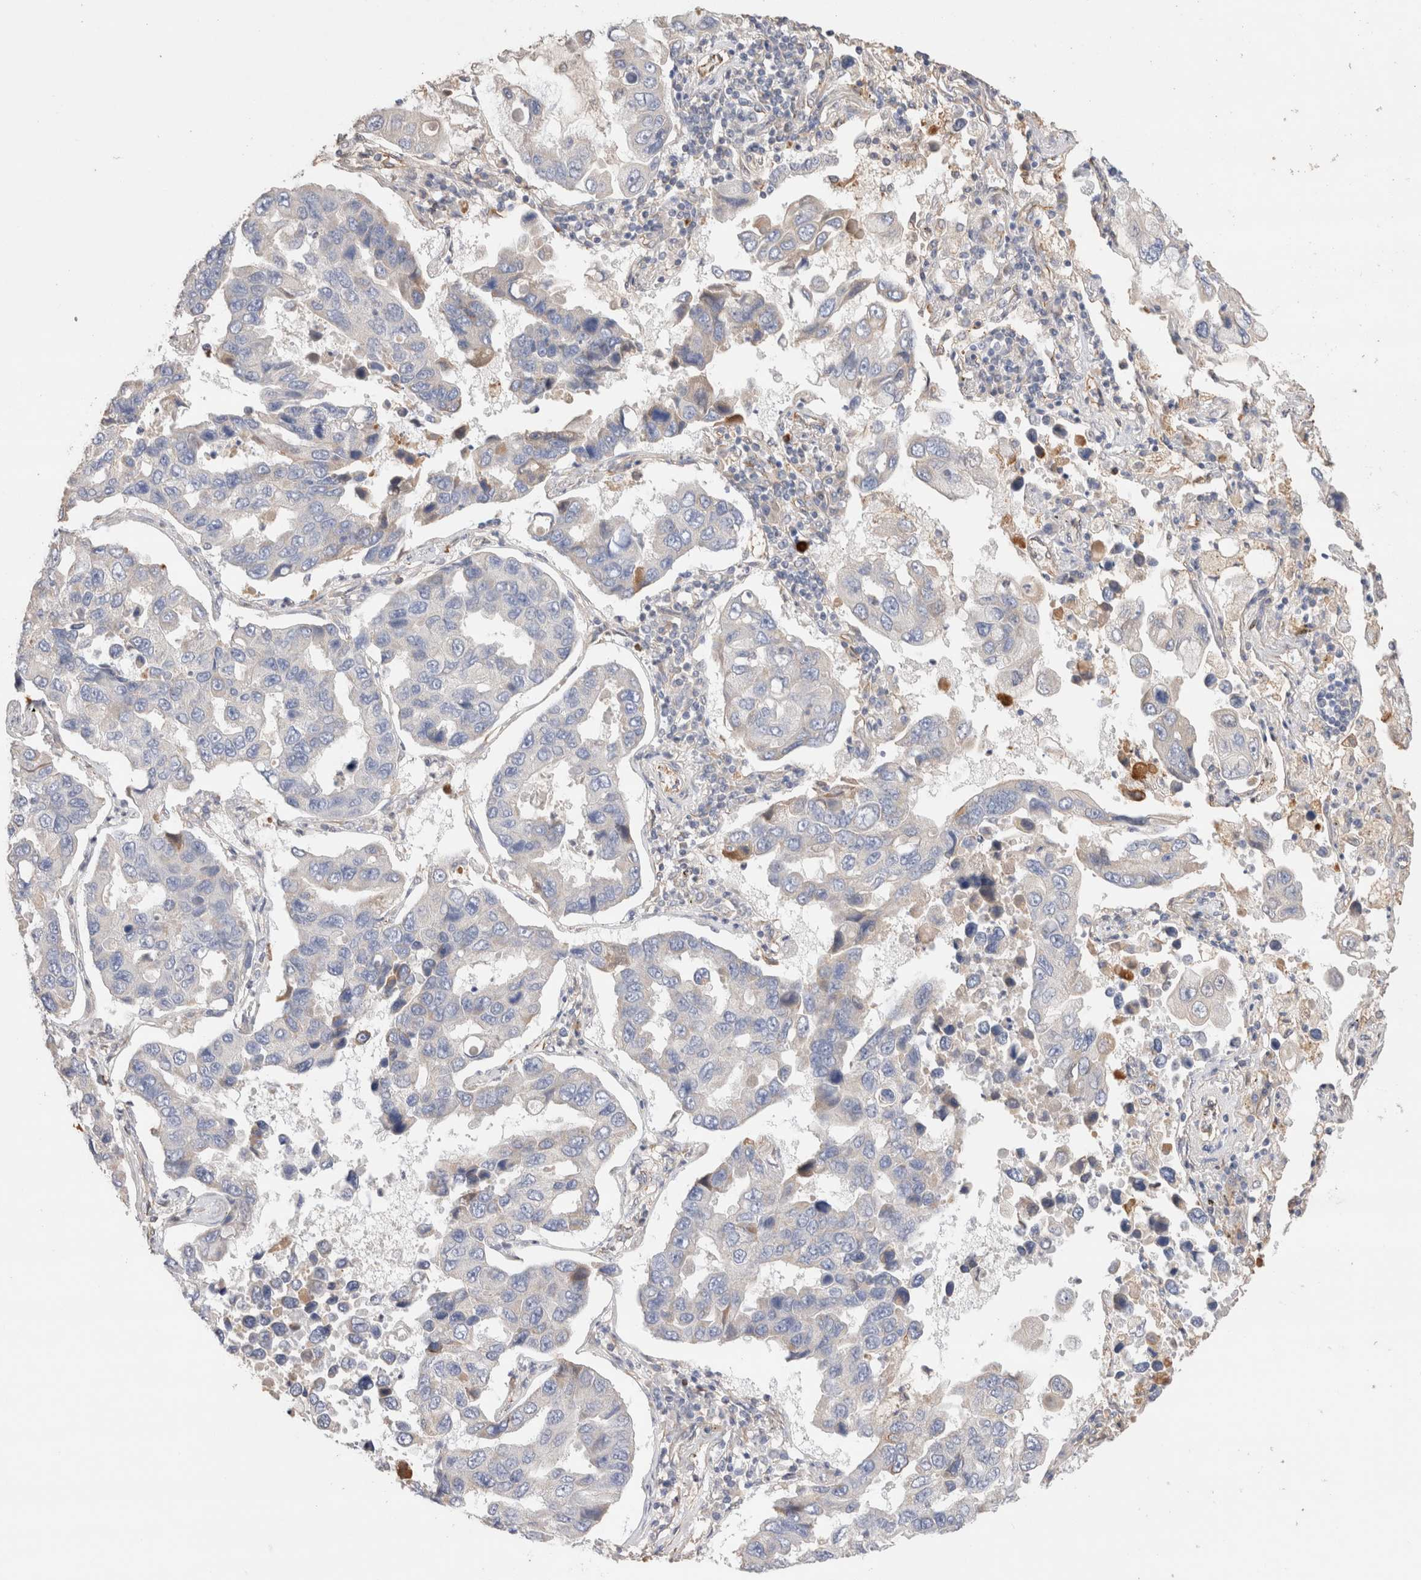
{"staining": {"intensity": "moderate", "quantity": "<25%", "location": "cytoplasmic/membranous"}, "tissue": "lung cancer", "cell_type": "Tumor cells", "image_type": "cancer", "snomed": [{"axis": "morphology", "description": "Adenocarcinoma, NOS"}, {"axis": "topography", "description": "Lung"}], "caption": "Immunohistochemical staining of human adenocarcinoma (lung) shows moderate cytoplasmic/membranous protein expression in approximately <25% of tumor cells.", "gene": "PROS1", "patient": {"sex": "male", "age": 64}}